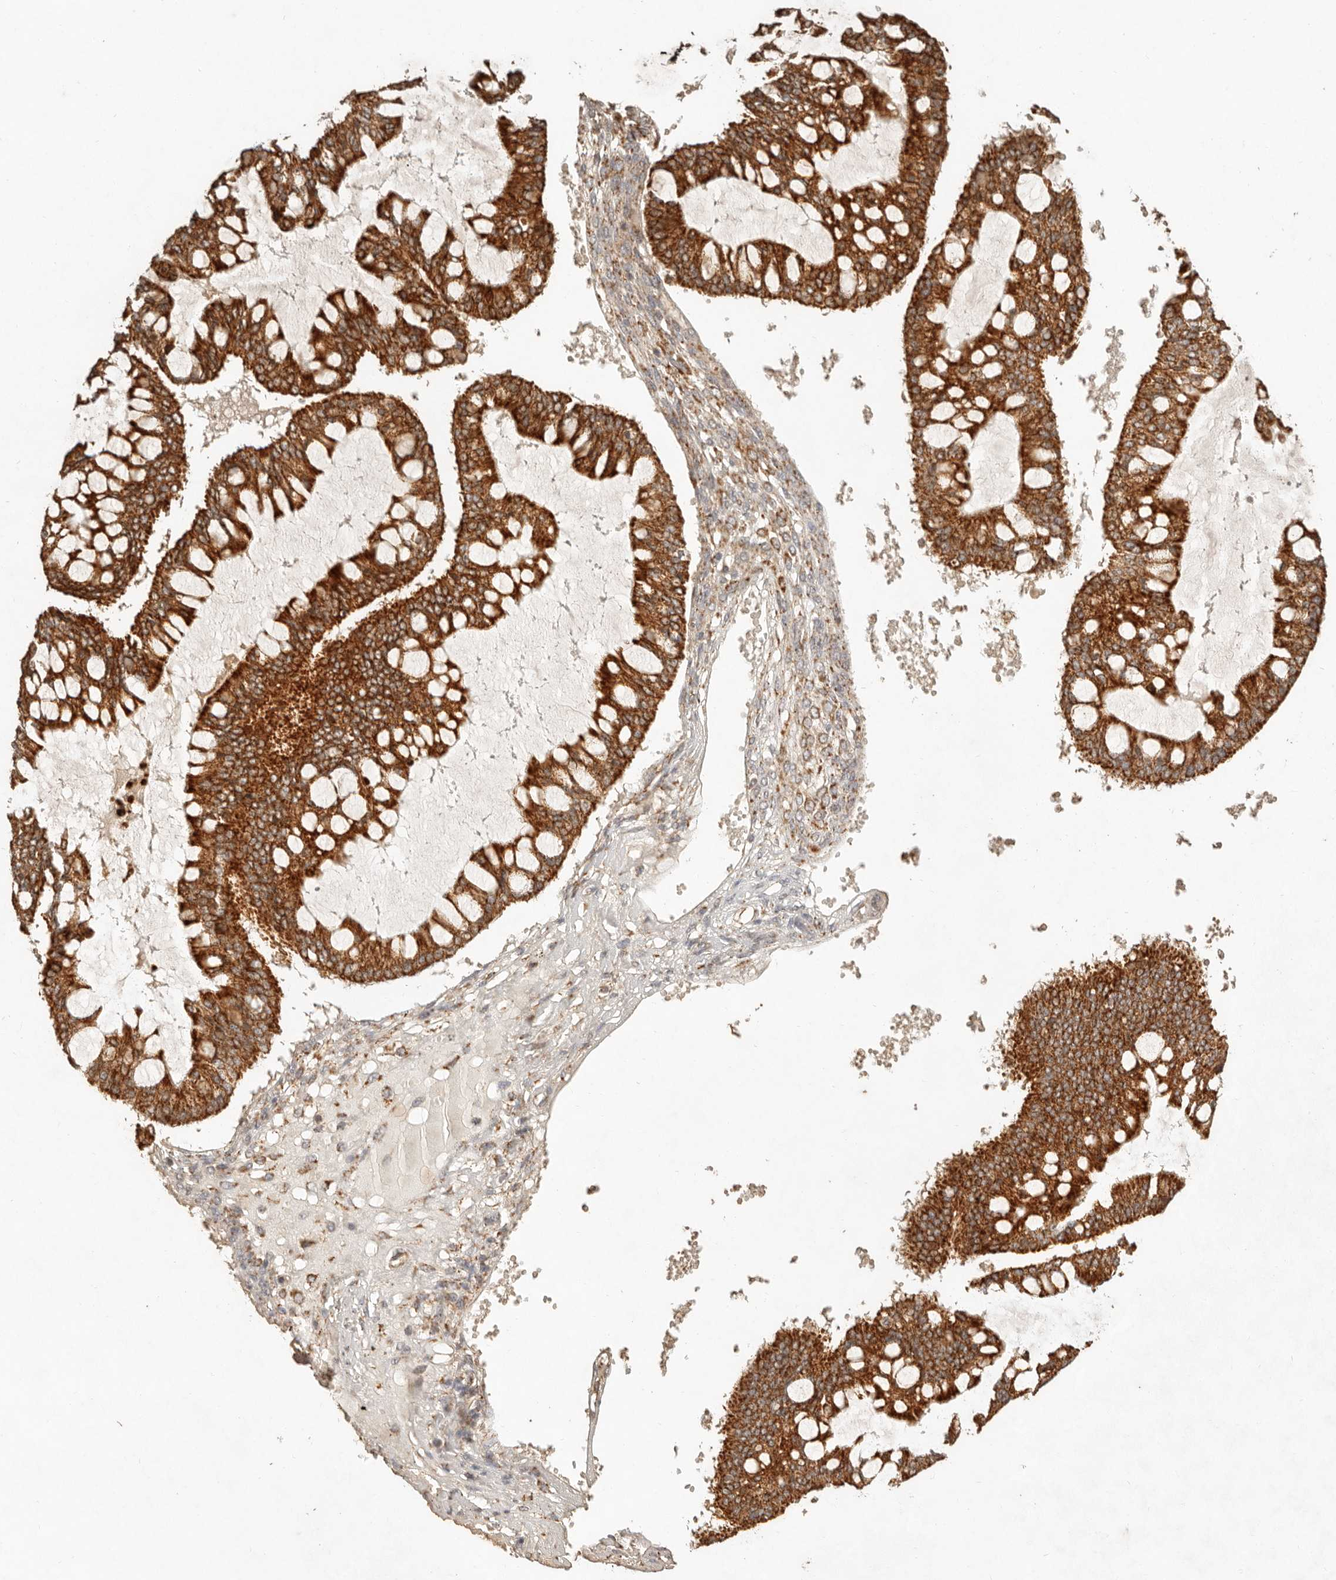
{"staining": {"intensity": "strong", "quantity": ">75%", "location": "cytoplasmic/membranous"}, "tissue": "ovarian cancer", "cell_type": "Tumor cells", "image_type": "cancer", "snomed": [{"axis": "morphology", "description": "Cystadenocarcinoma, mucinous, NOS"}, {"axis": "topography", "description": "Ovary"}], "caption": "Human ovarian cancer stained with a brown dye demonstrates strong cytoplasmic/membranous positive positivity in approximately >75% of tumor cells.", "gene": "MRPL55", "patient": {"sex": "female", "age": 73}}